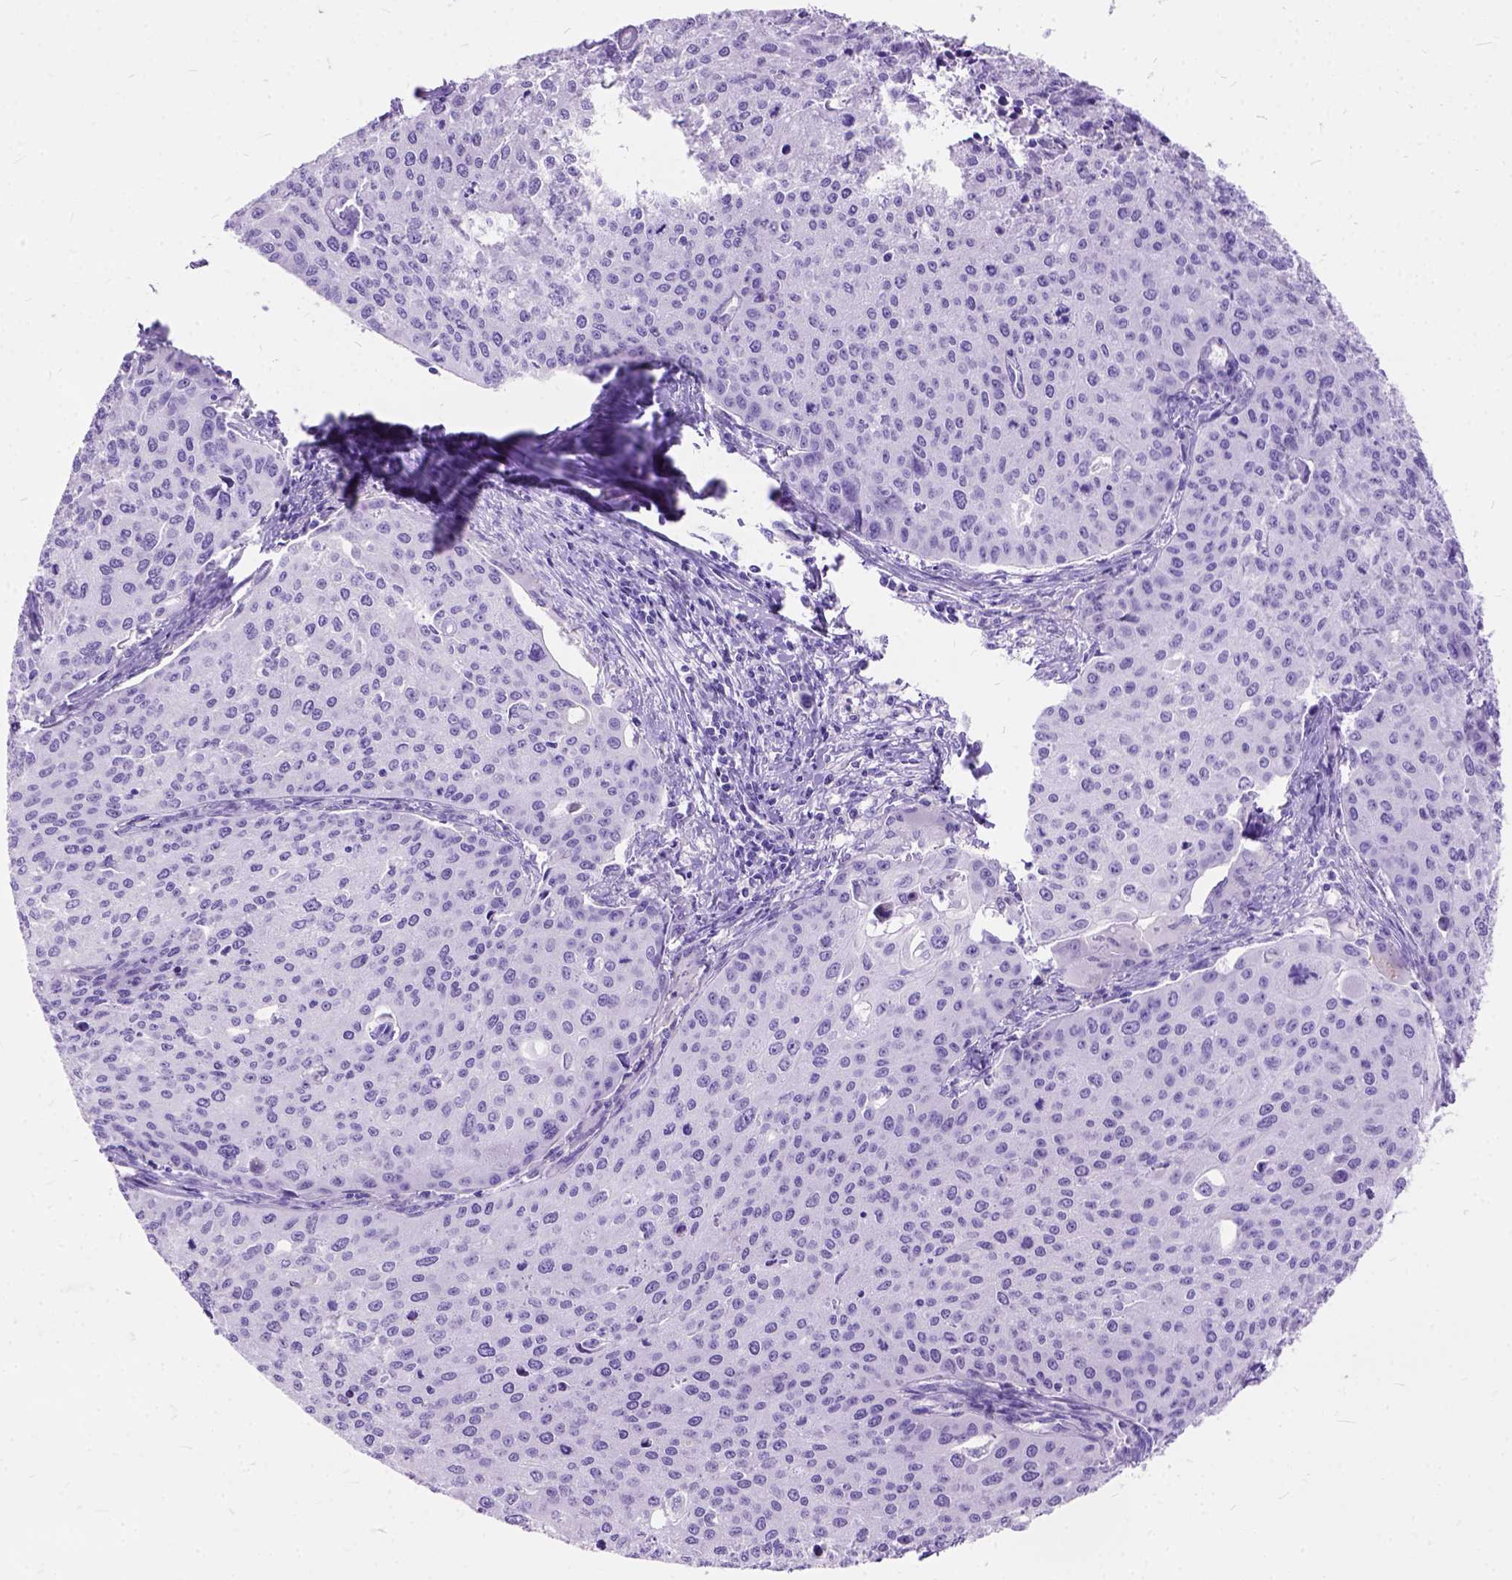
{"staining": {"intensity": "negative", "quantity": "none", "location": "none"}, "tissue": "cervical cancer", "cell_type": "Tumor cells", "image_type": "cancer", "snomed": [{"axis": "morphology", "description": "Squamous cell carcinoma, NOS"}, {"axis": "topography", "description": "Cervix"}], "caption": "IHC micrograph of neoplastic tissue: human cervical squamous cell carcinoma stained with DAB (3,3'-diaminobenzidine) exhibits no significant protein staining in tumor cells.", "gene": "C1QTNF3", "patient": {"sex": "female", "age": 38}}